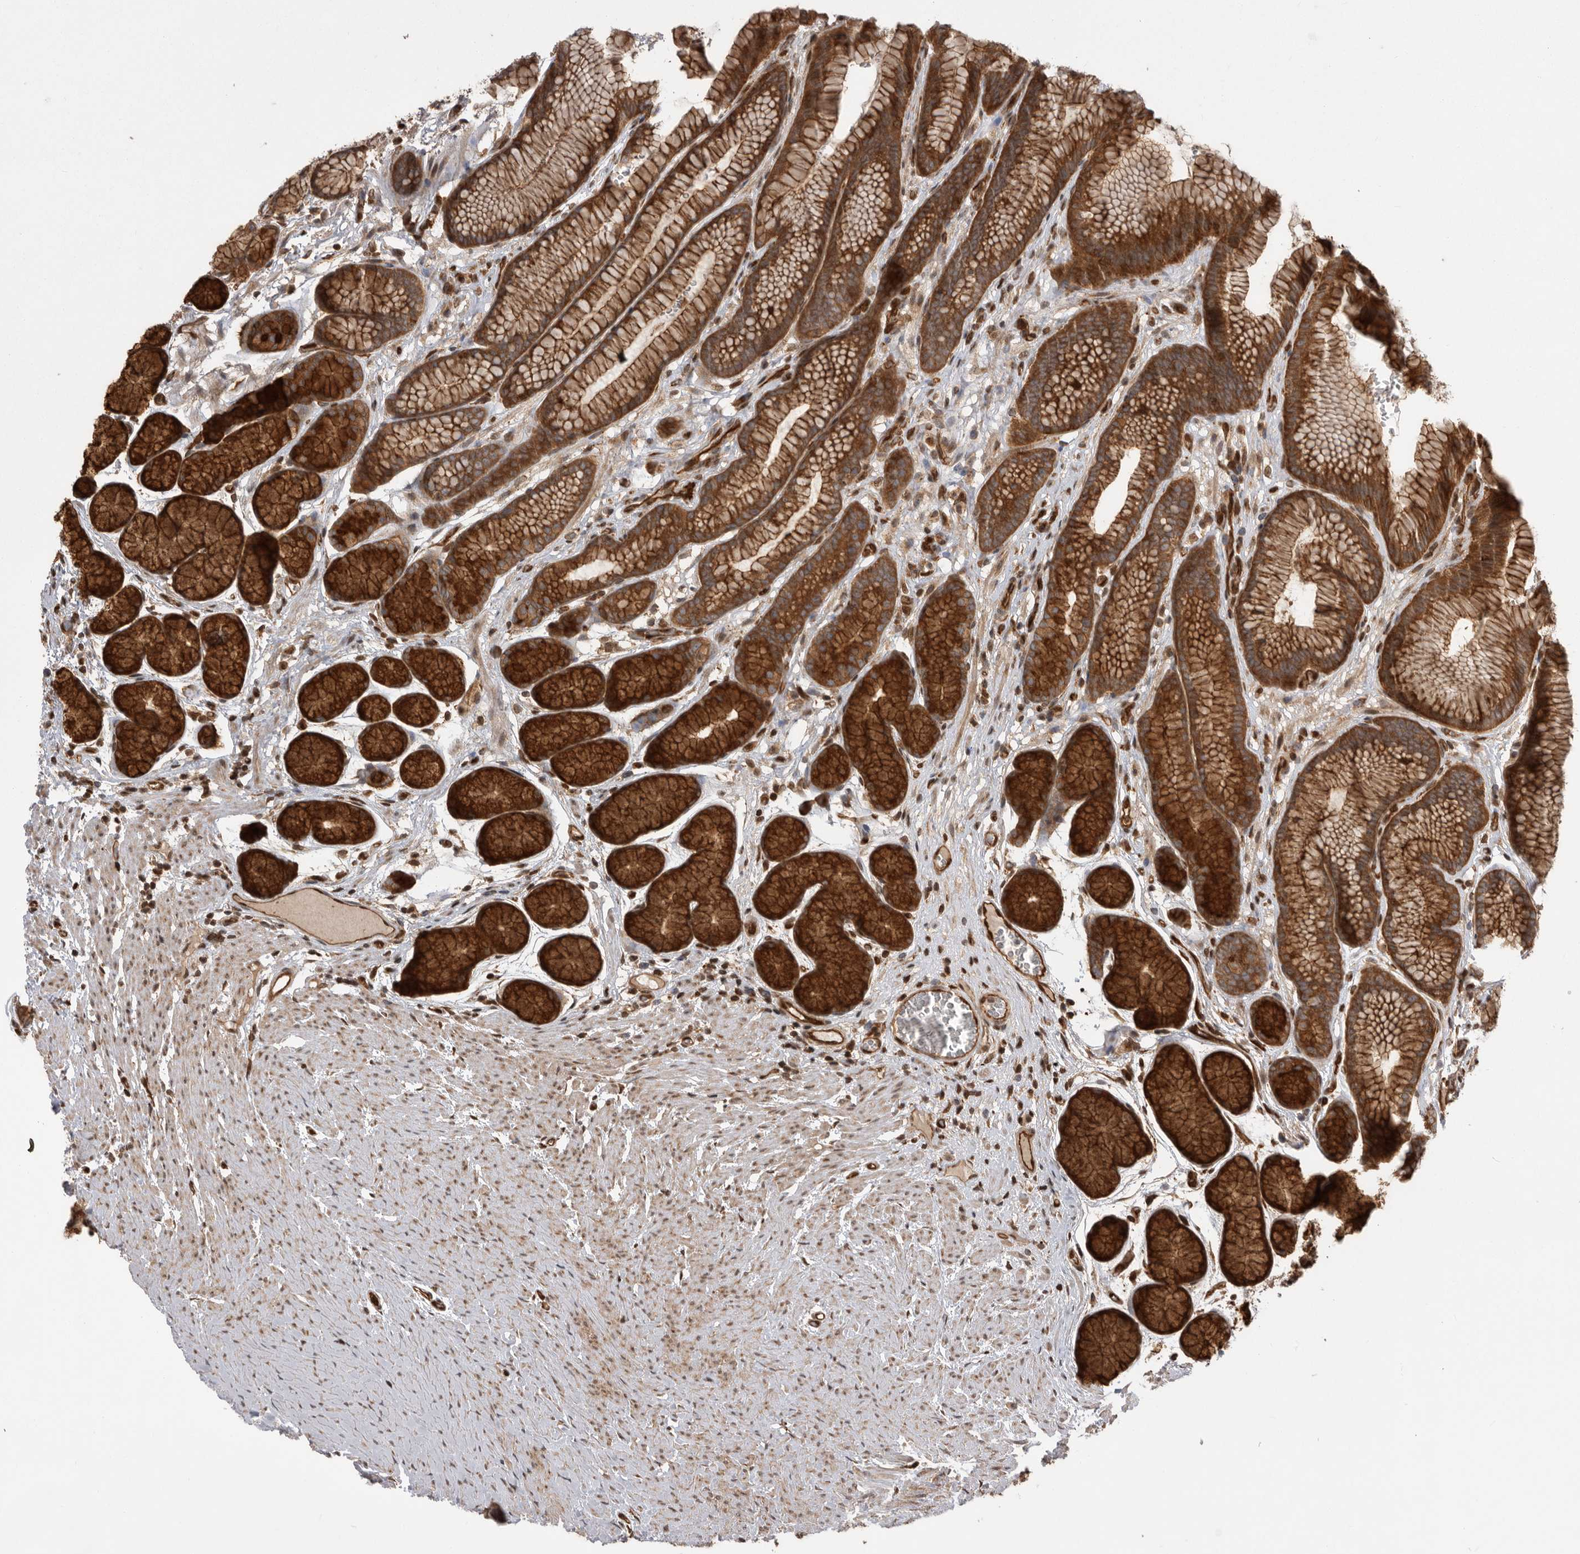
{"staining": {"intensity": "strong", "quantity": "25%-75%", "location": "cytoplasmic/membranous"}, "tissue": "stomach", "cell_type": "Glandular cells", "image_type": "normal", "snomed": [{"axis": "morphology", "description": "Normal tissue, NOS"}, {"axis": "topography", "description": "Stomach"}], "caption": "Immunohistochemistry image of normal stomach stained for a protein (brown), which displays high levels of strong cytoplasmic/membranous staining in approximately 25%-75% of glandular cells.", "gene": "DHDDS", "patient": {"sex": "male", "age": 42}}